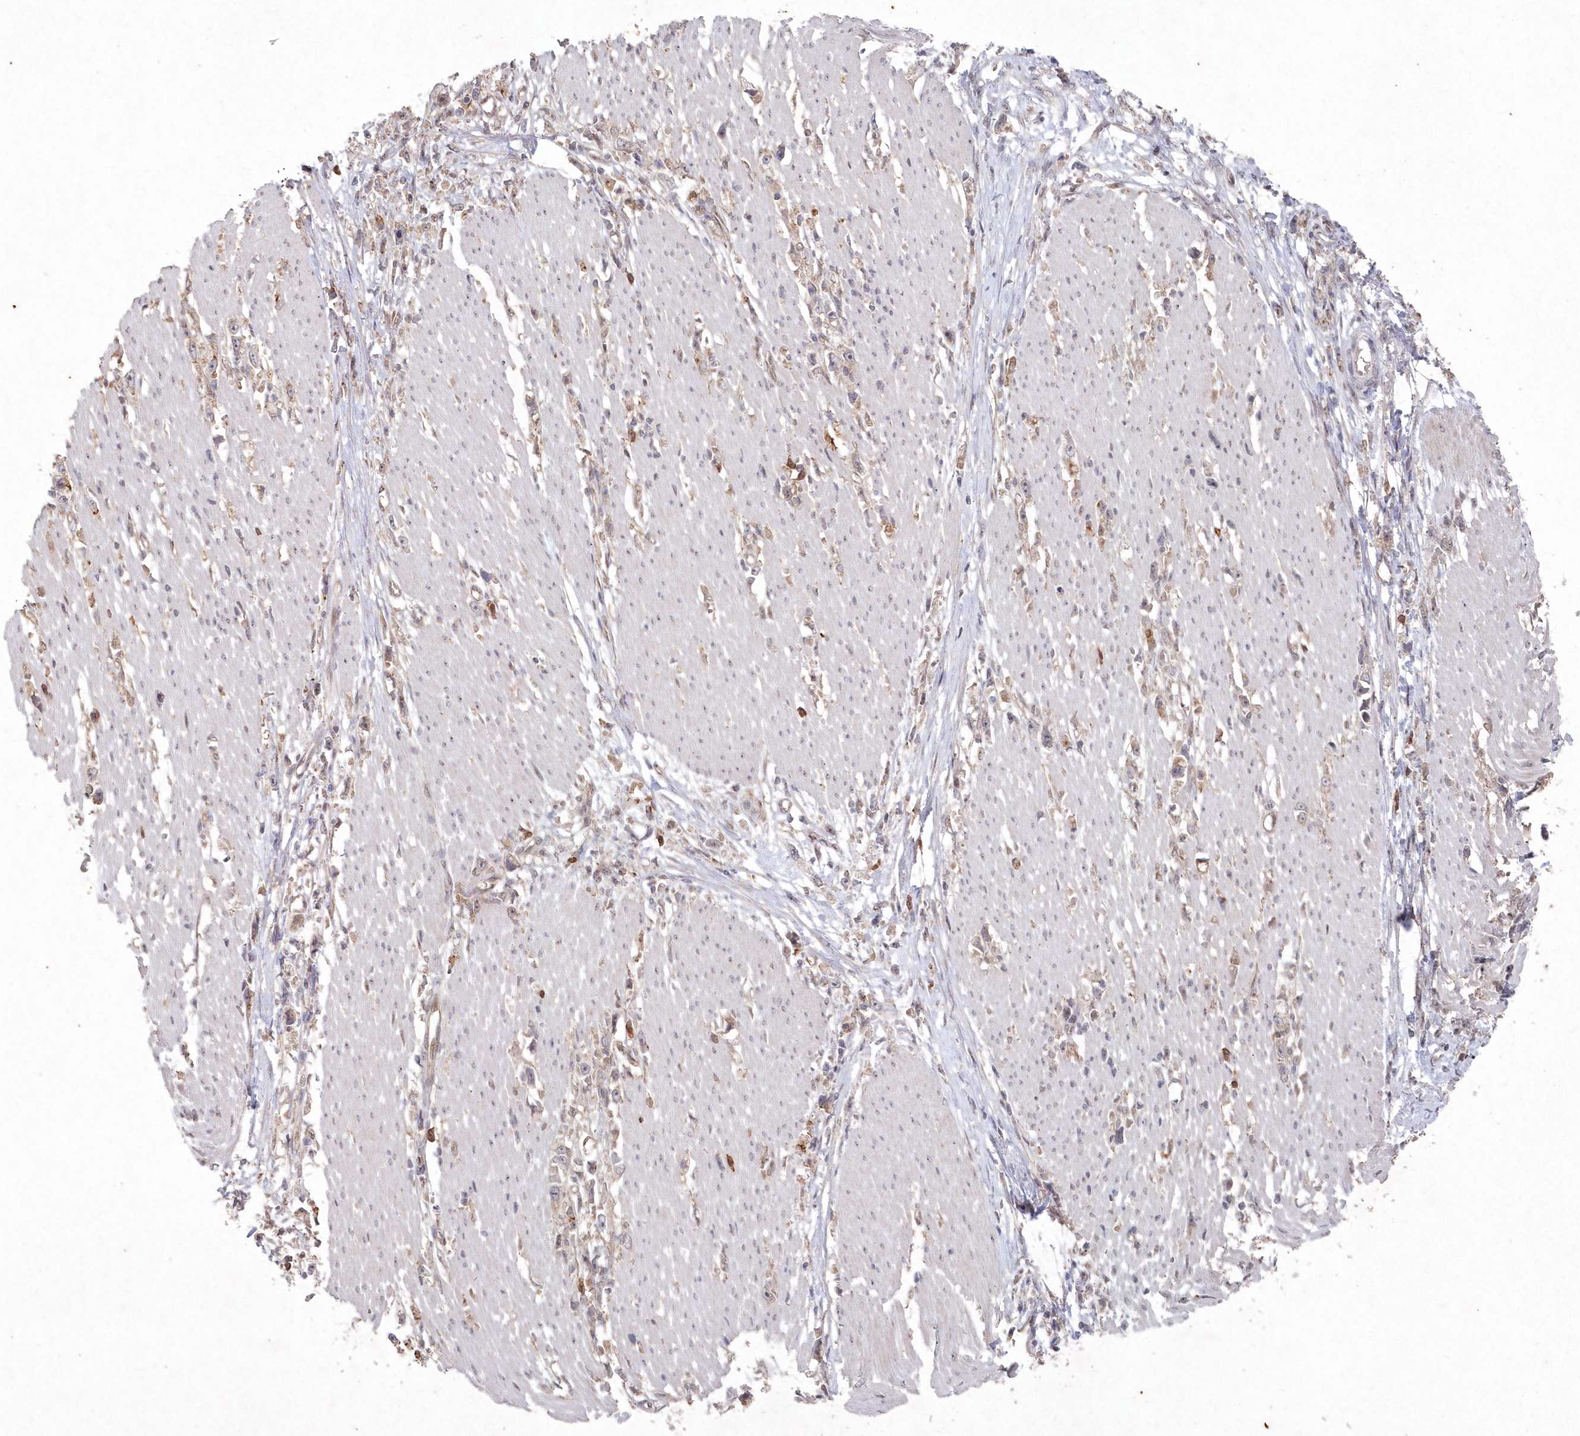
{"staining": {"intensity": "weak", "quantity": ">75%", "location": "cytoplasmic/membranous"}, "tissue": "stomach cancer", "cell_type": "Tumor cells", "image_type": "cancer", "snomed": [{"axis": "morphology", "description": "Adenocarcinoma, NOS"}, {"axis": "topography", "description": "Stomach"}], "caption": "Human stomach cancer stained for a protein (brown) reveals weak cytoplasmic/membranous positive expression in about >75% of tumor cells.", "gene": "VSIG2", "patient": {"sex": "female", "age": 59}}